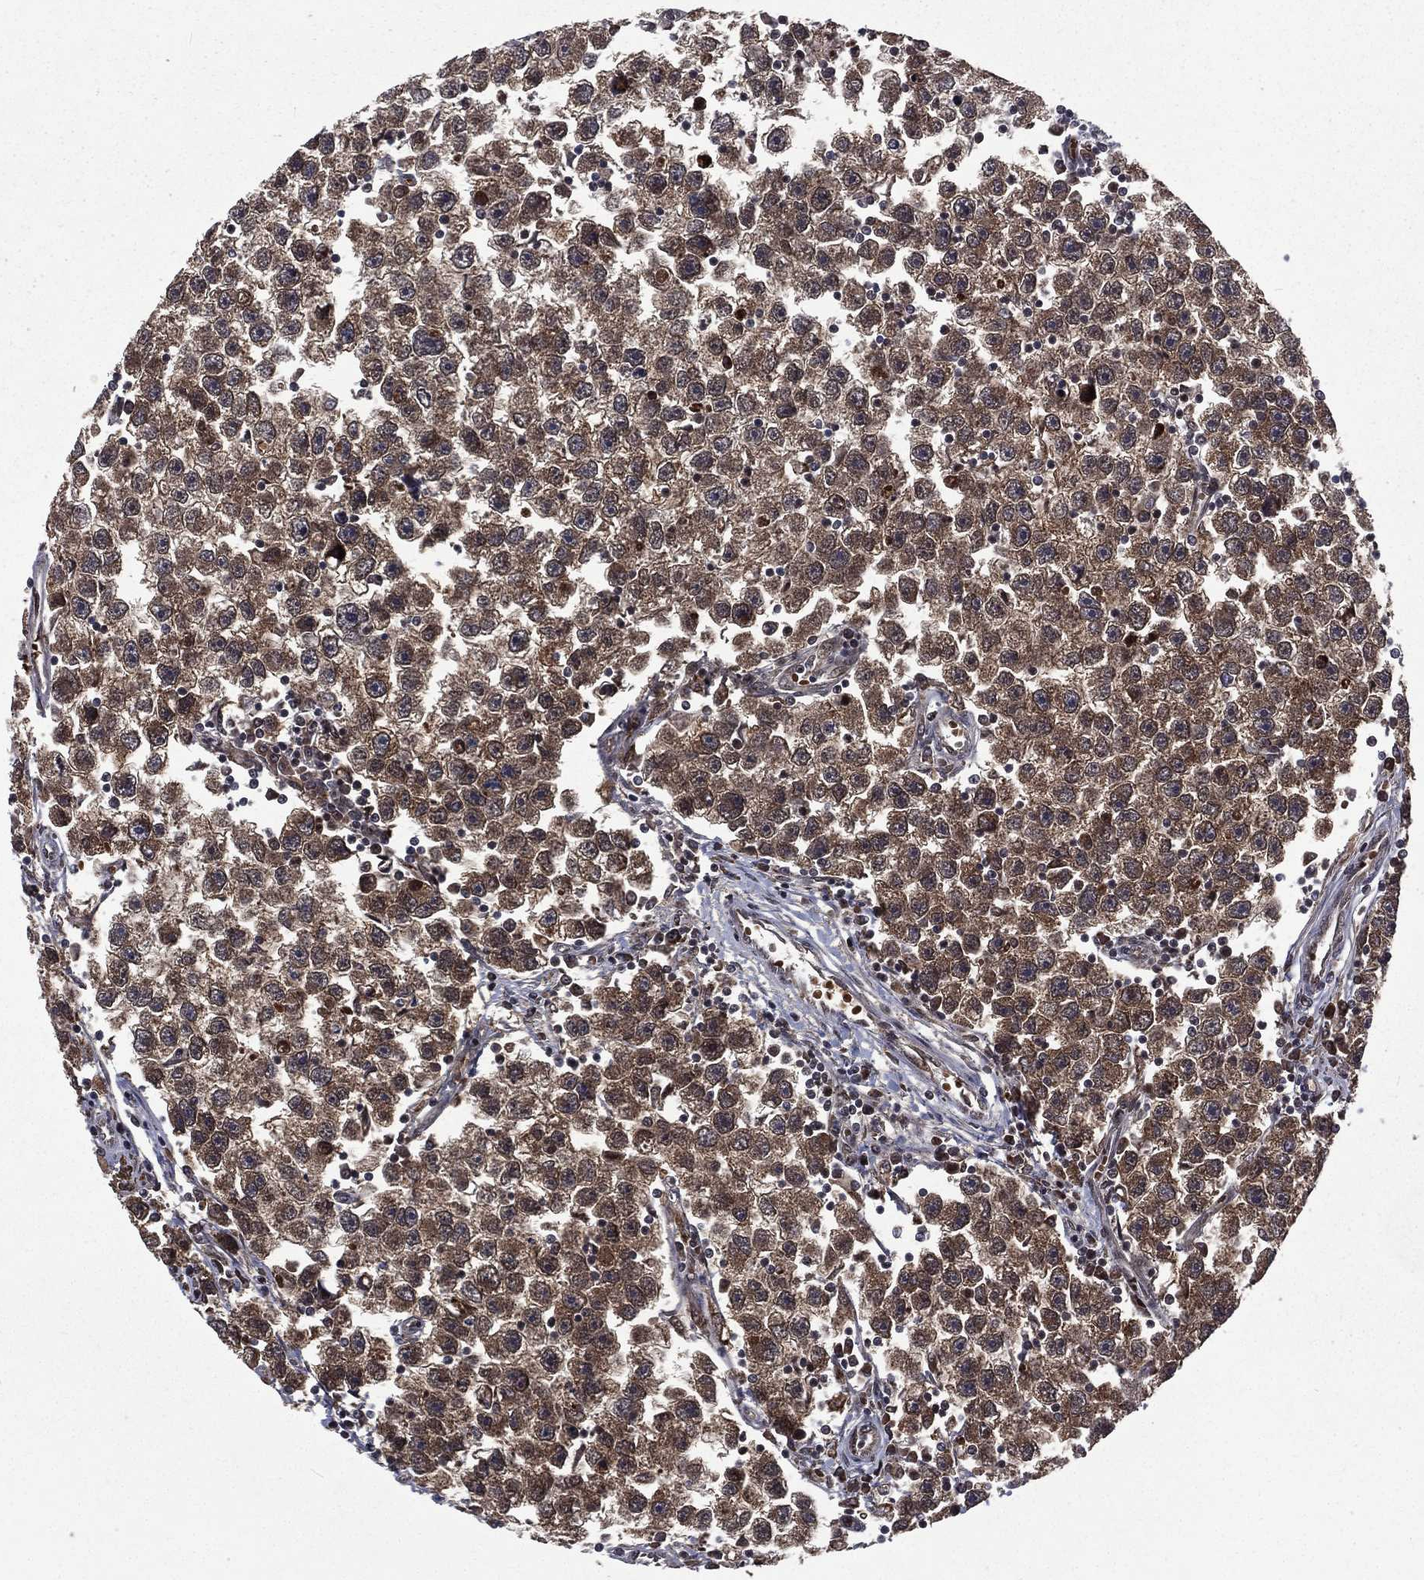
{"staining": {"intensity": "moderate", "quantity": ">75%", "location": "cytoplasmic/membranous"}, "tissue": "testis cancer", "cell_type": "Tumor cells", "image_type": "cancer", "snomed": [{"axis": "morphology", "description": "Seminoma, NOS"}, {"axis": "topography", "description": "Testis"}], "caption": "Tumor cells demonstrate moderate cytoplasmic/membranous staining in about >75% of cells in seminoma (testis).", "gene": "LENG8", "patient": {"sex": "male", "age": 30}}